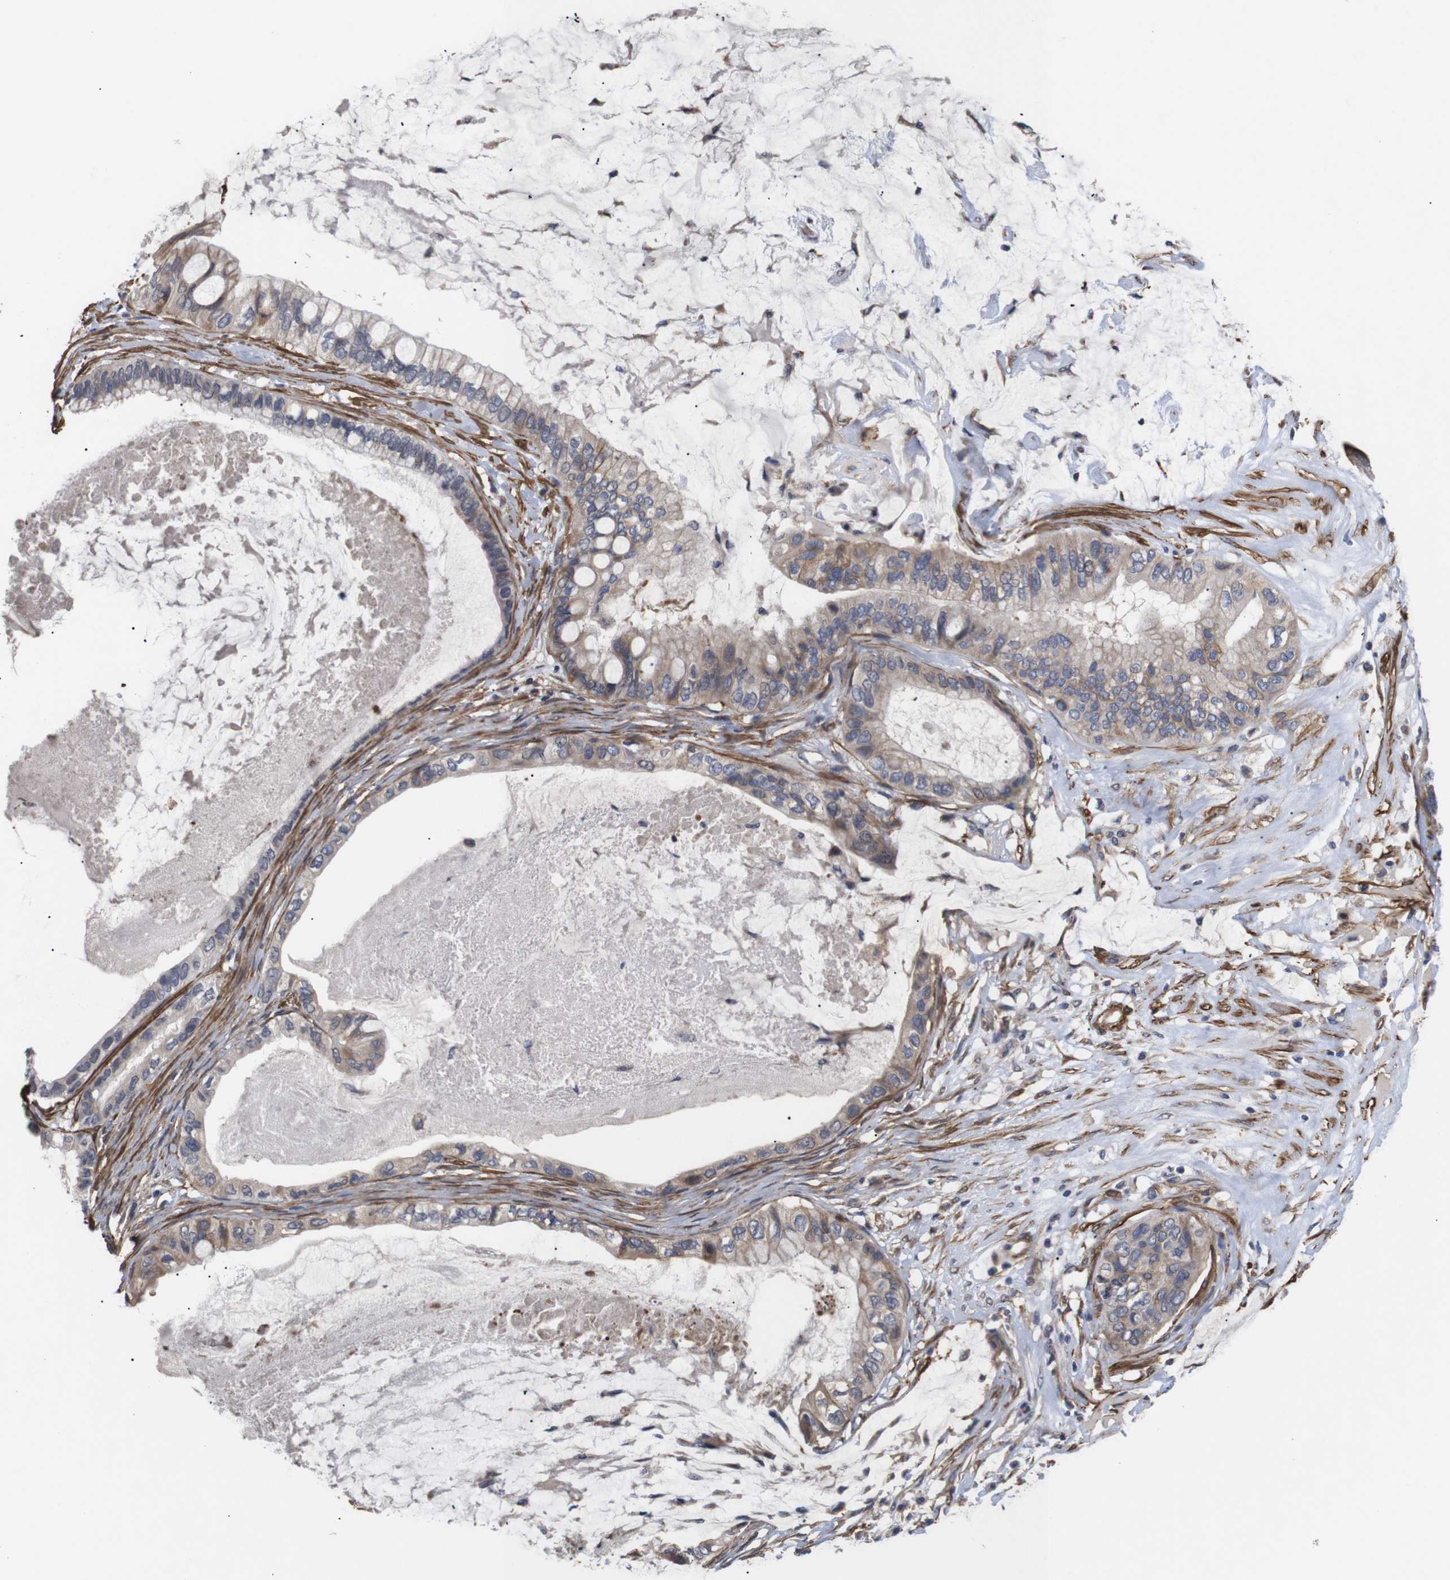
{"staining": {"intensity": "moderate", "quantity": ">75%", "location": "cytoplasmic/membranous"}, "tissue": "ovarian cancer", "cell_type": "Tumor cells", "image_type": "cancer", "snomed": [{"axis": "morphology", "description": "Cystadenocarcinoma, mucinous, NOS"}, {"axis": "topography", "description": "Ovary"}], "caption": "Protein staining shows moderate cytoplasmic/membranous expression in approximately >75% of tumor cells in ovarian cancer. (DAB (3,3'-diaminobenzidine) IHC, brown staining for protein, blue staining for nuclei).", "gene": "PDLIM5", "patient": {"sex": "female", "age": 80}}